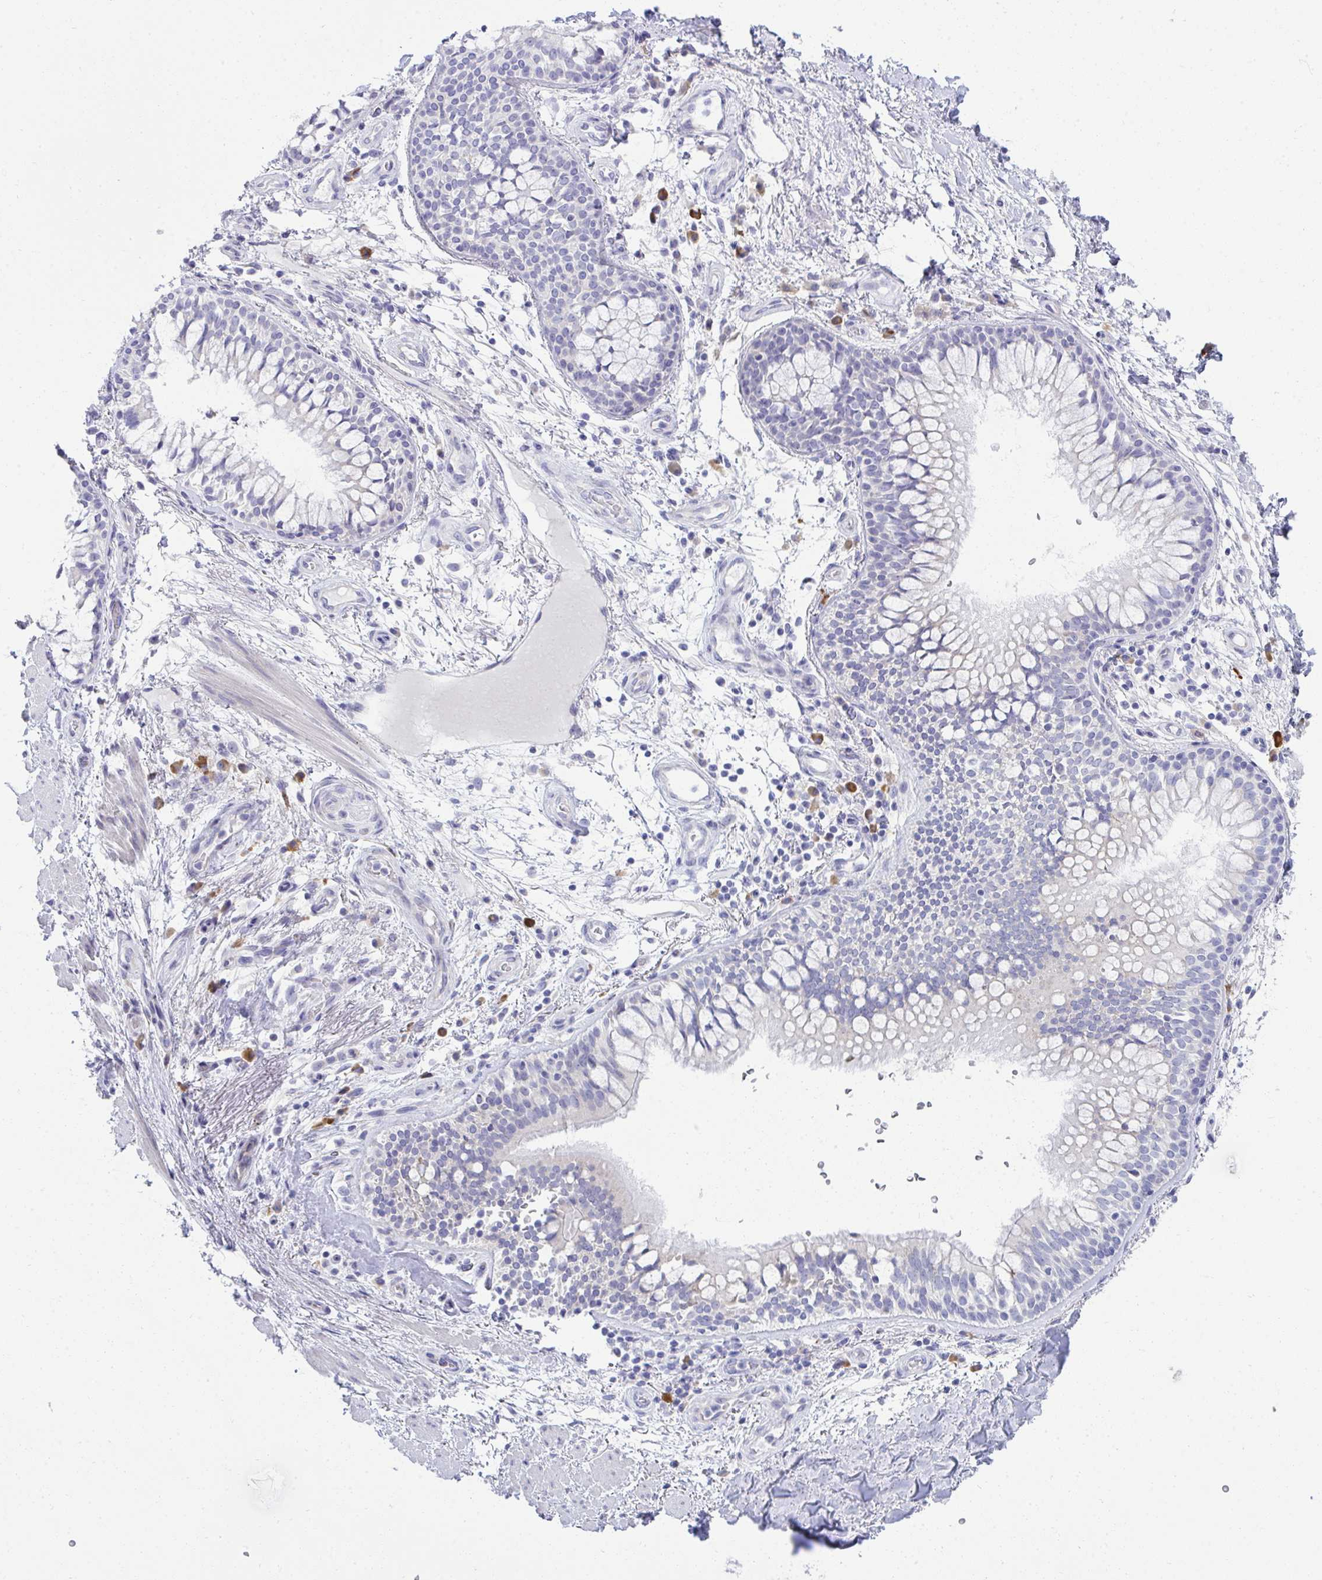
{"staining": {"intensity": "negative", "quantity": "none", "location": "none"}, "tissue": "adipose tissue", "cell_type": "Adipocytes", "image_type": "normal", "snomed": [{"axis": "morphology", "description": "Normal tissue, NOS"}, {"axis": "topography", "description": "Cartilage tissue"}, {"axis": "topography", "description": "Bronchus"}], "caption": "There is no significant staining in adipocytes of adipose tissue. (DAB (3,3'-diaminobenzidine) immunohistochemistry (IHC), high magnification).", "gene": "FASLG", "patient": {"sex": "male", "age": 64}}